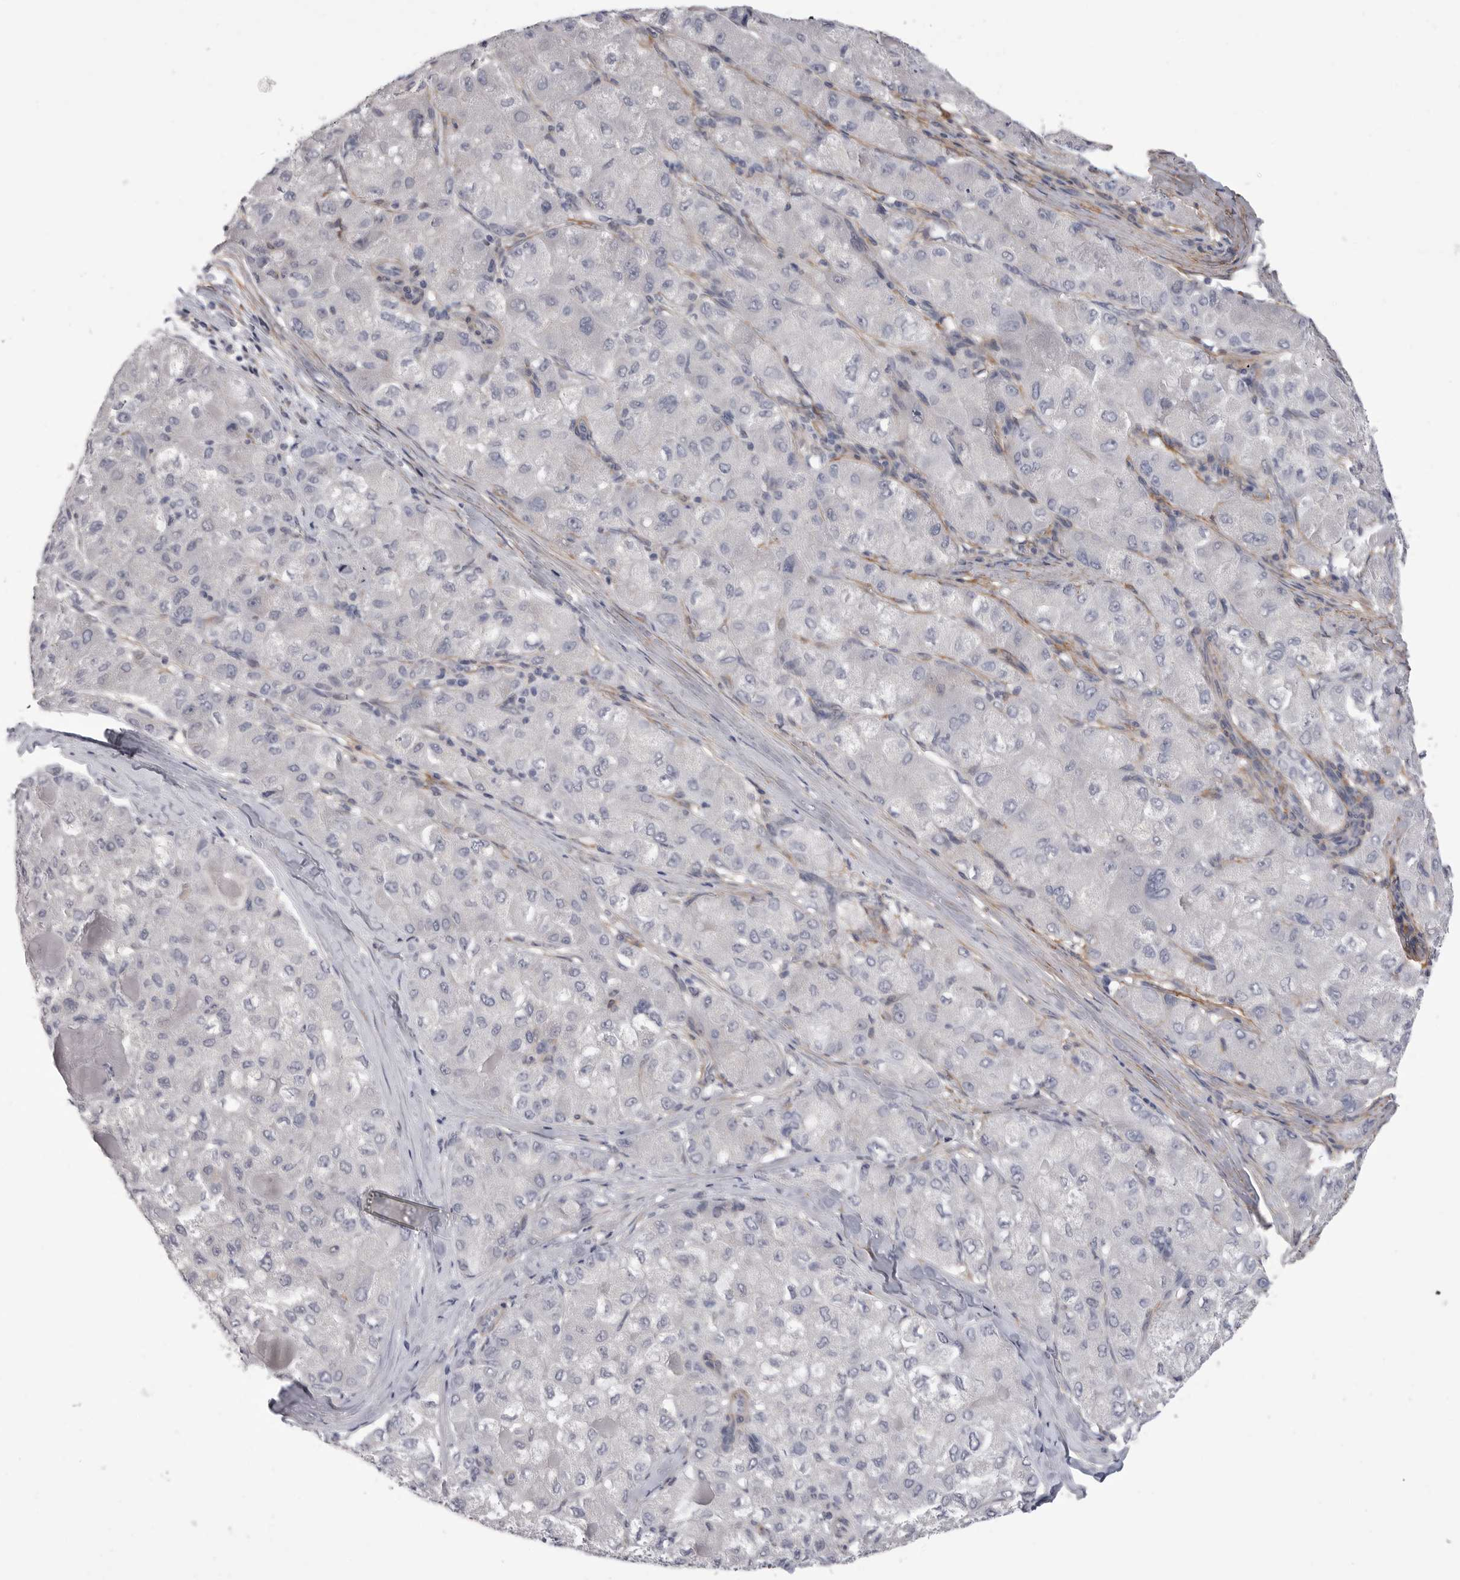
{"staining": {"intensity": "negative", "quantity": "none", "location": "none"}, "tissue": "liver cancer", "cell_type": "Tumor cells", "image_type": "cancer", "snomed": [{"axis": "morphology", "description": "Carcinoma, Hepatocellular, NOS"}, {"axis": "topography", "description": "Liver"}], "caption": "Tumor cells show no significant protein positivity in liver cancer.", "gene": "AKAP12", "patient": {"sex": "male", "age": 80}}